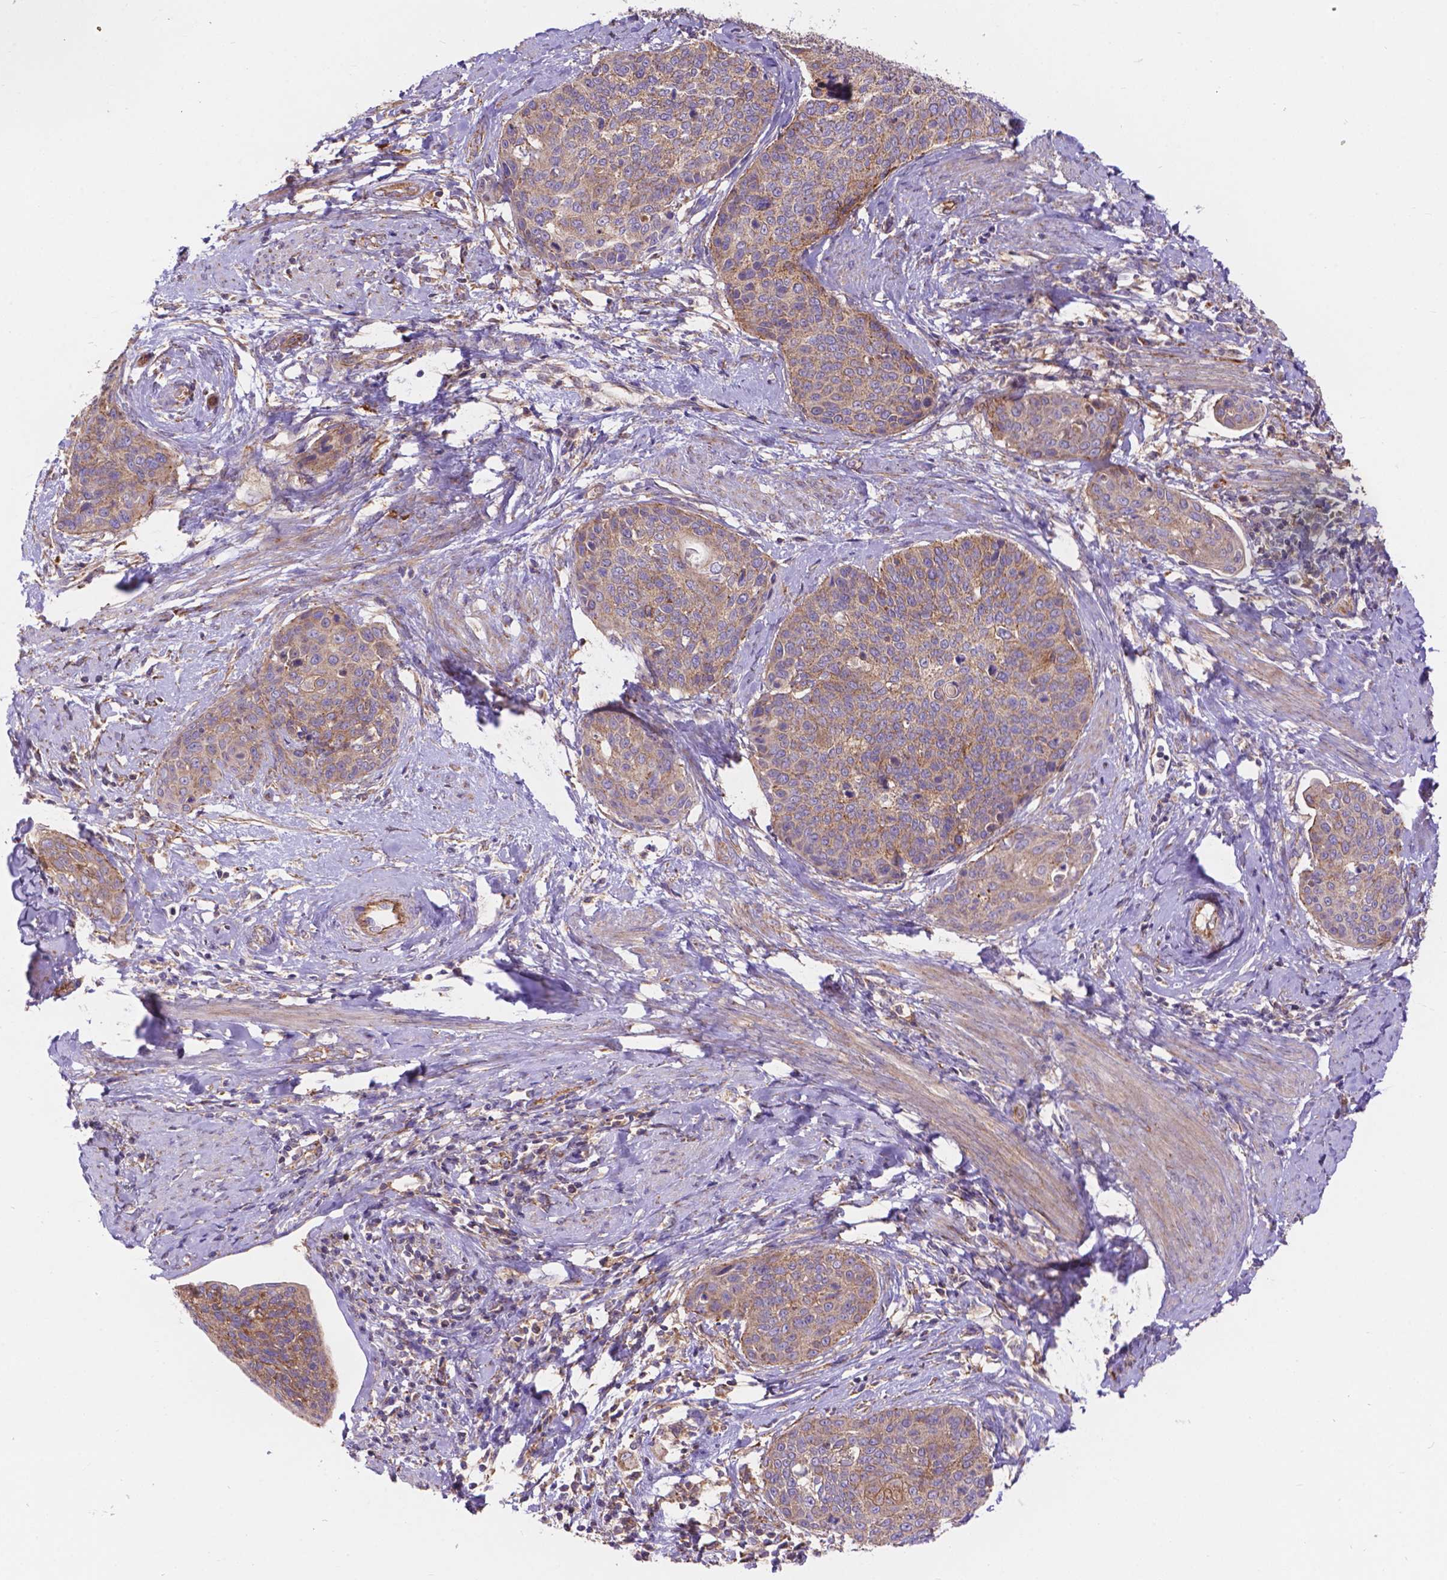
{"staining": {"intensity": "weak", "quantity": ">75%", "location": "cytoplasmic/membranous"}, "tissue": "cervical cancer", "cell_type": "Tumor cells", "image_type": "cancer", "snomed": [{"axis": "morphology", "description": "Squamous cell carcinoma, NOS"}, {"axis": "topography", "description": "Cervix"}], "caption": "Tumor cells show weak cytoplasmic/membranous positivity in approximately >75% of cells in squamous cell carcinoma (cervical).", "gene": "AK3", "patient": {"sex": "female", "age": 69}}